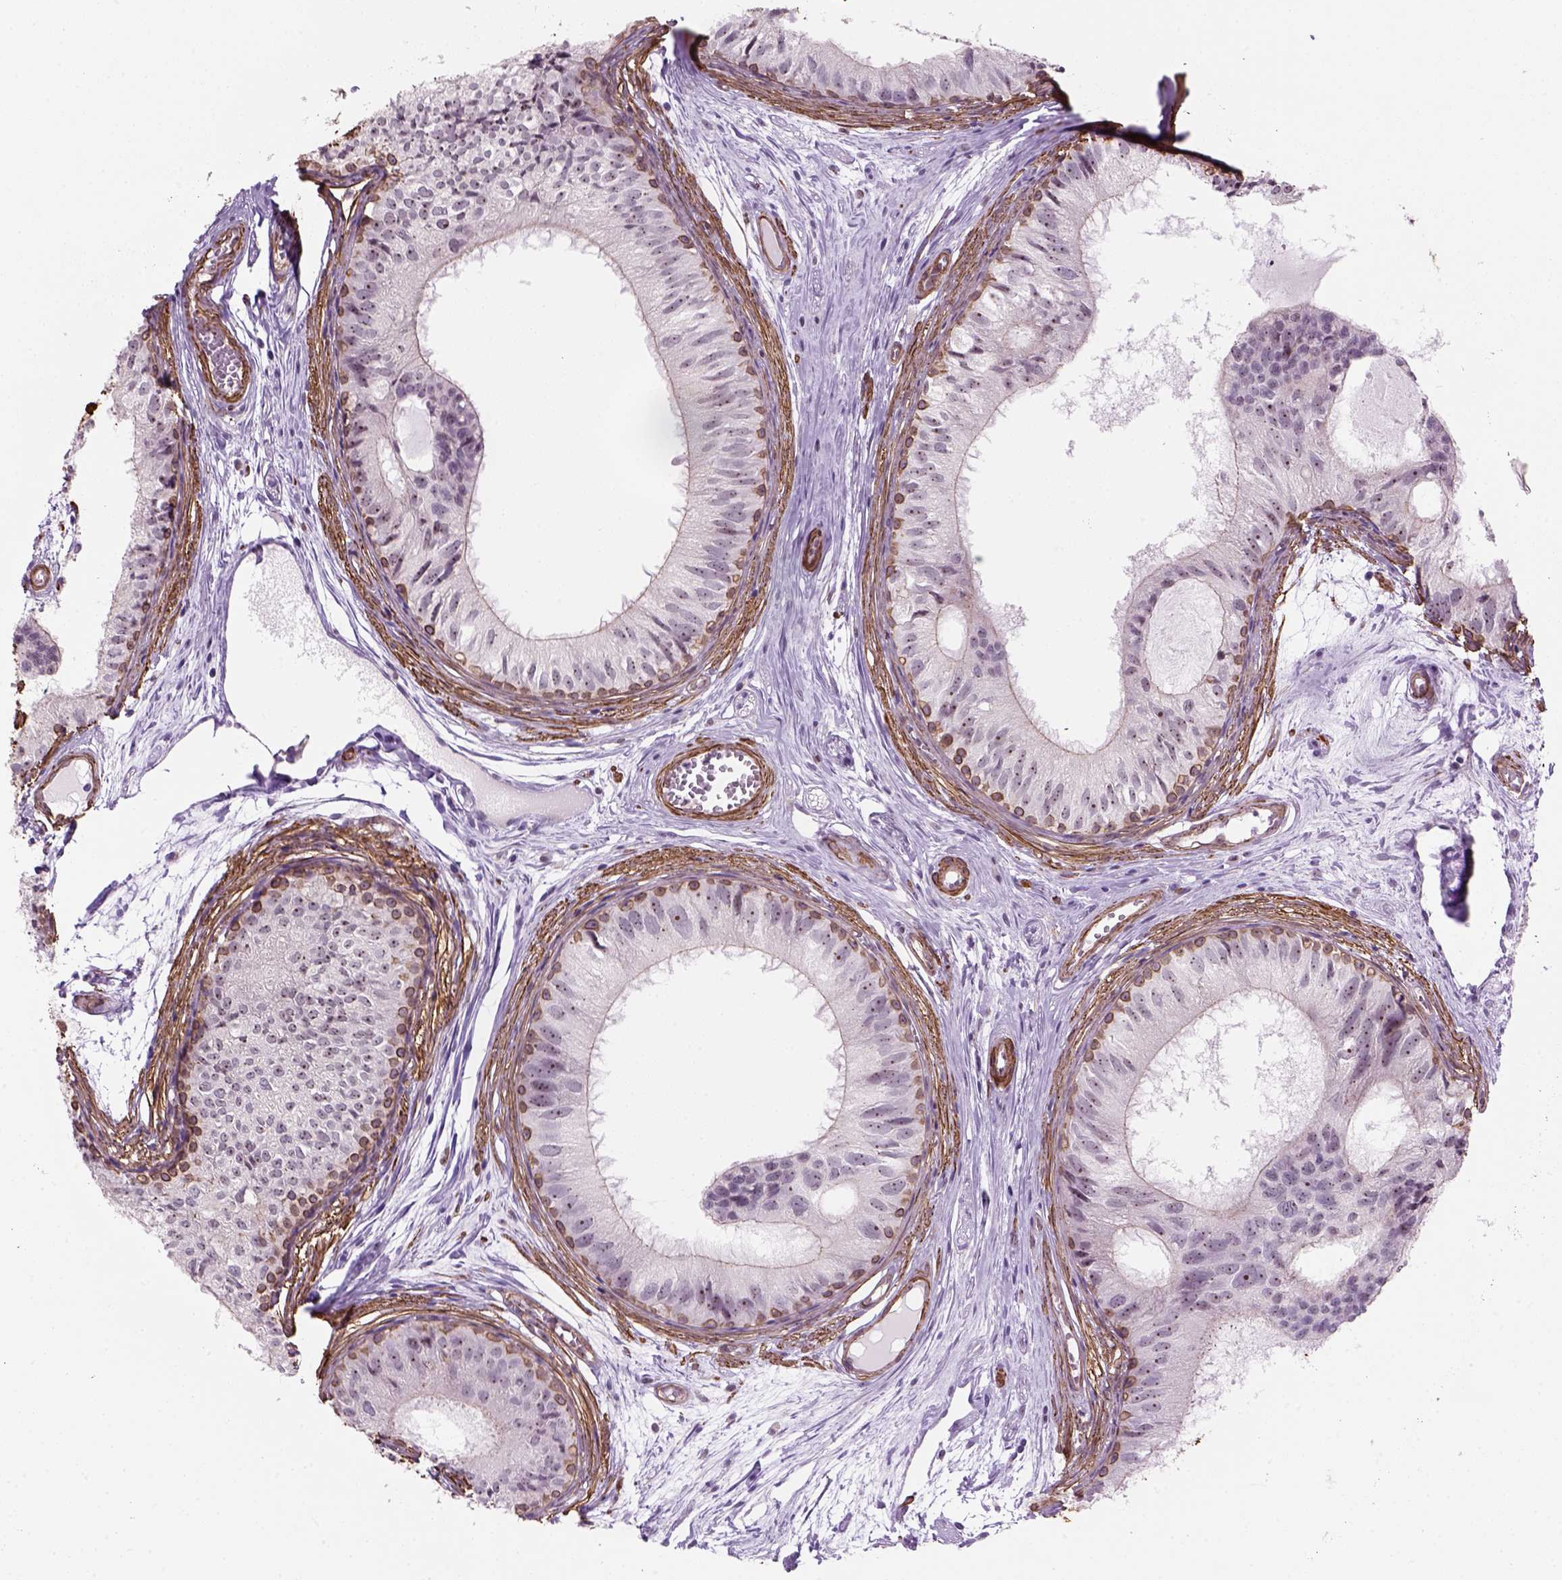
{"staining": {"intensity": "moderate", "quantity": "<25%", "location": "cytoplasmic/membranous,nuclear"}, "tissue": "epididymis", "cell_type": "Glandular cells", "image_type": "normal", "snomed": [{"axis": "morphology", "description": "Normal tissue, NOS"}, {"axis": "topography", "description": "Epididymis"}], "caption": "Protein positivity by immunohistochemistry (IHC) reveals moderate cytoplasmic/membranous,nuclear staining in approximately <25% of glandular cells in normal epididymis. The staining was performed using DAB, with brown indicating positive protein expression. Nuclei are stained blue with hematoxylin.", "gene": "RRS1", "patient": {"sex": "male", "age": 25}}